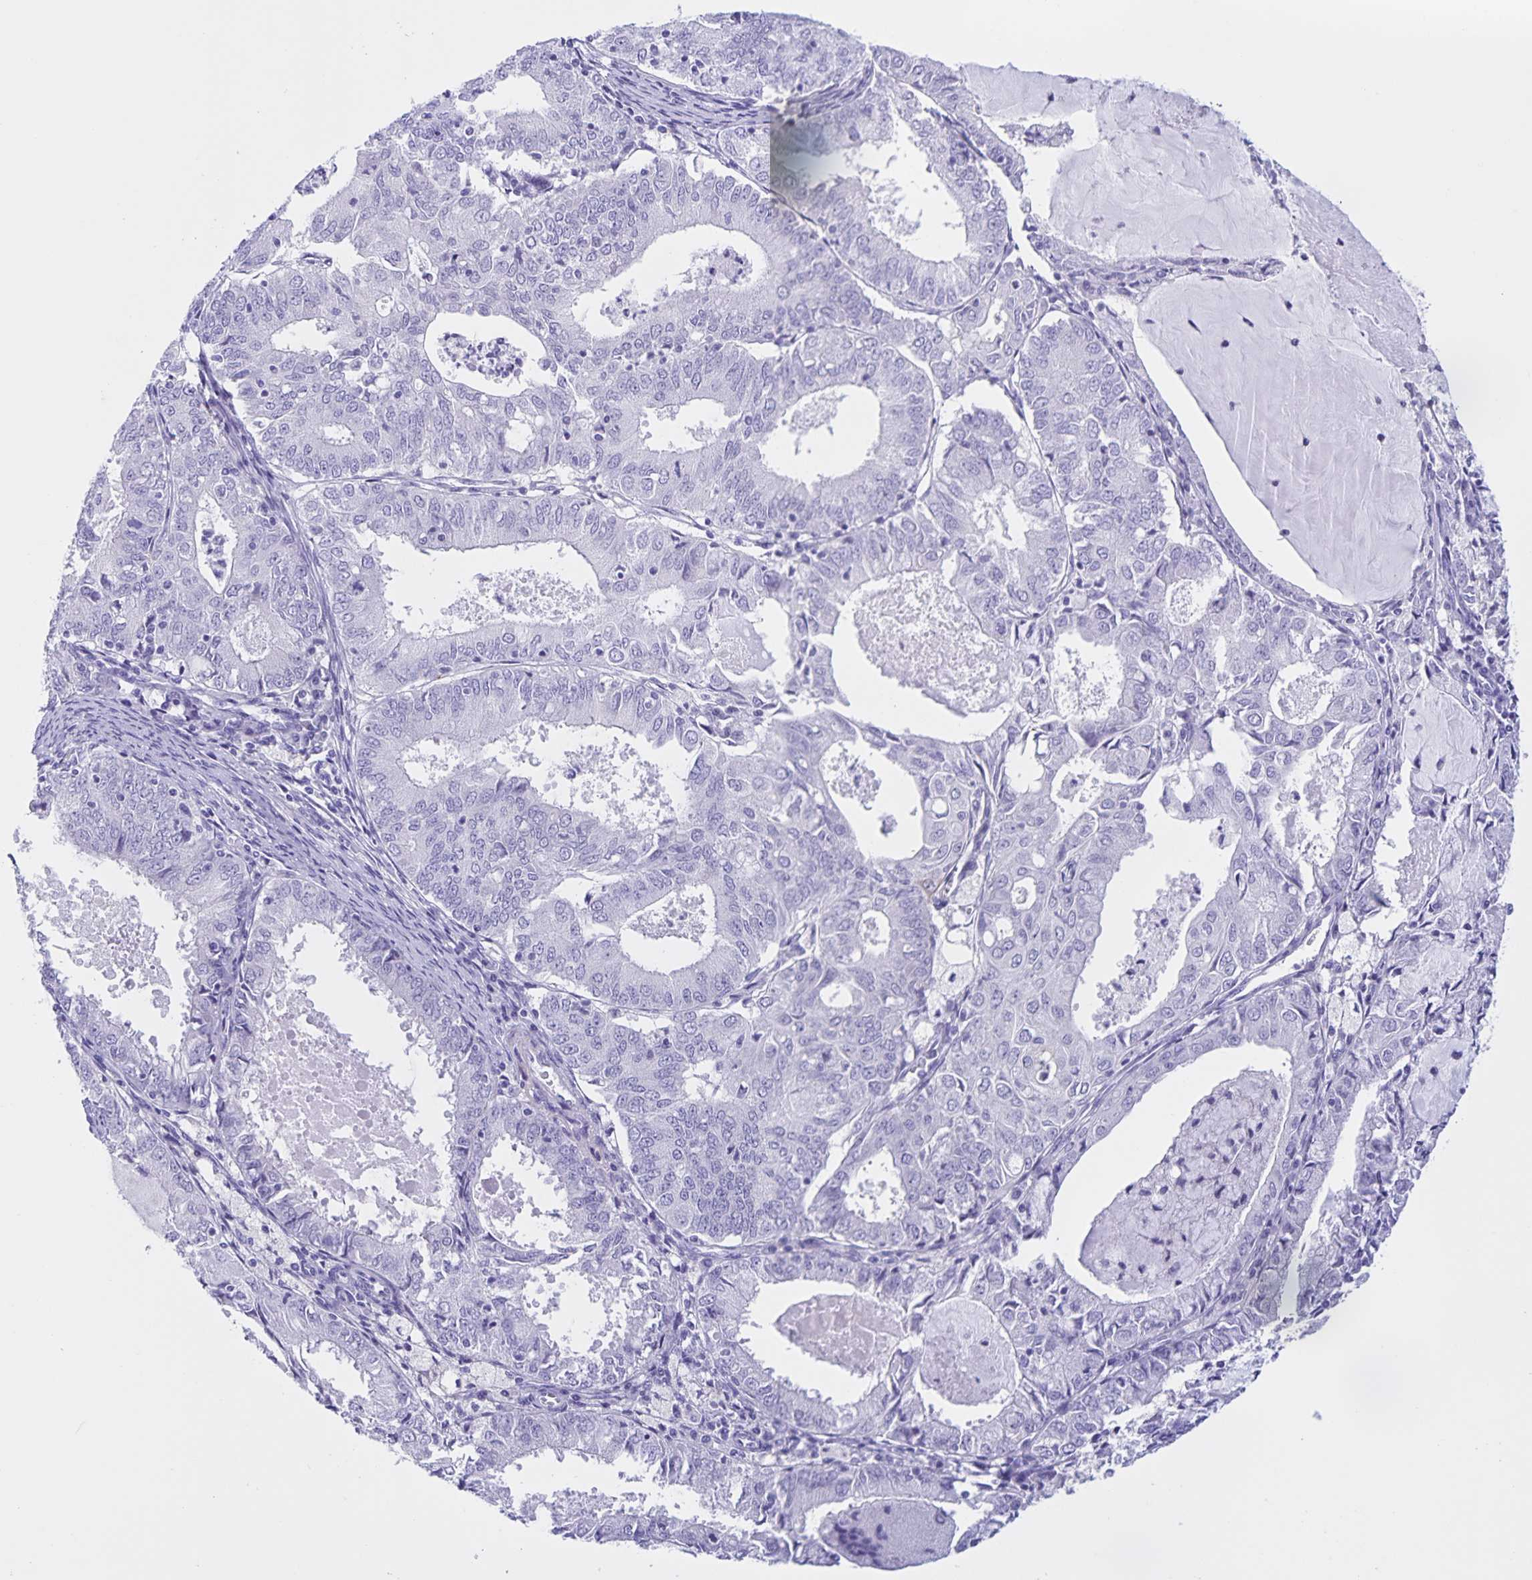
{"staining": {"intensity": "negative", "quantity": "none", "location": "none"}, "tissue": "endometrial cancer", "cell_type": "Tumor cells", "image_type": "cancer", "snomed": [{"axis": "morphology", "description": "Adenocarcinoma, NOS"}, {"axis": "topography", "description": "Endometrium"}], "caption": "This is a histopathology image of IHC staining of endometrial cancer, which shows no expression in tumor cells.", "gene": "TGIF2LX", "patient": {"sex": "female", "age": 57}}